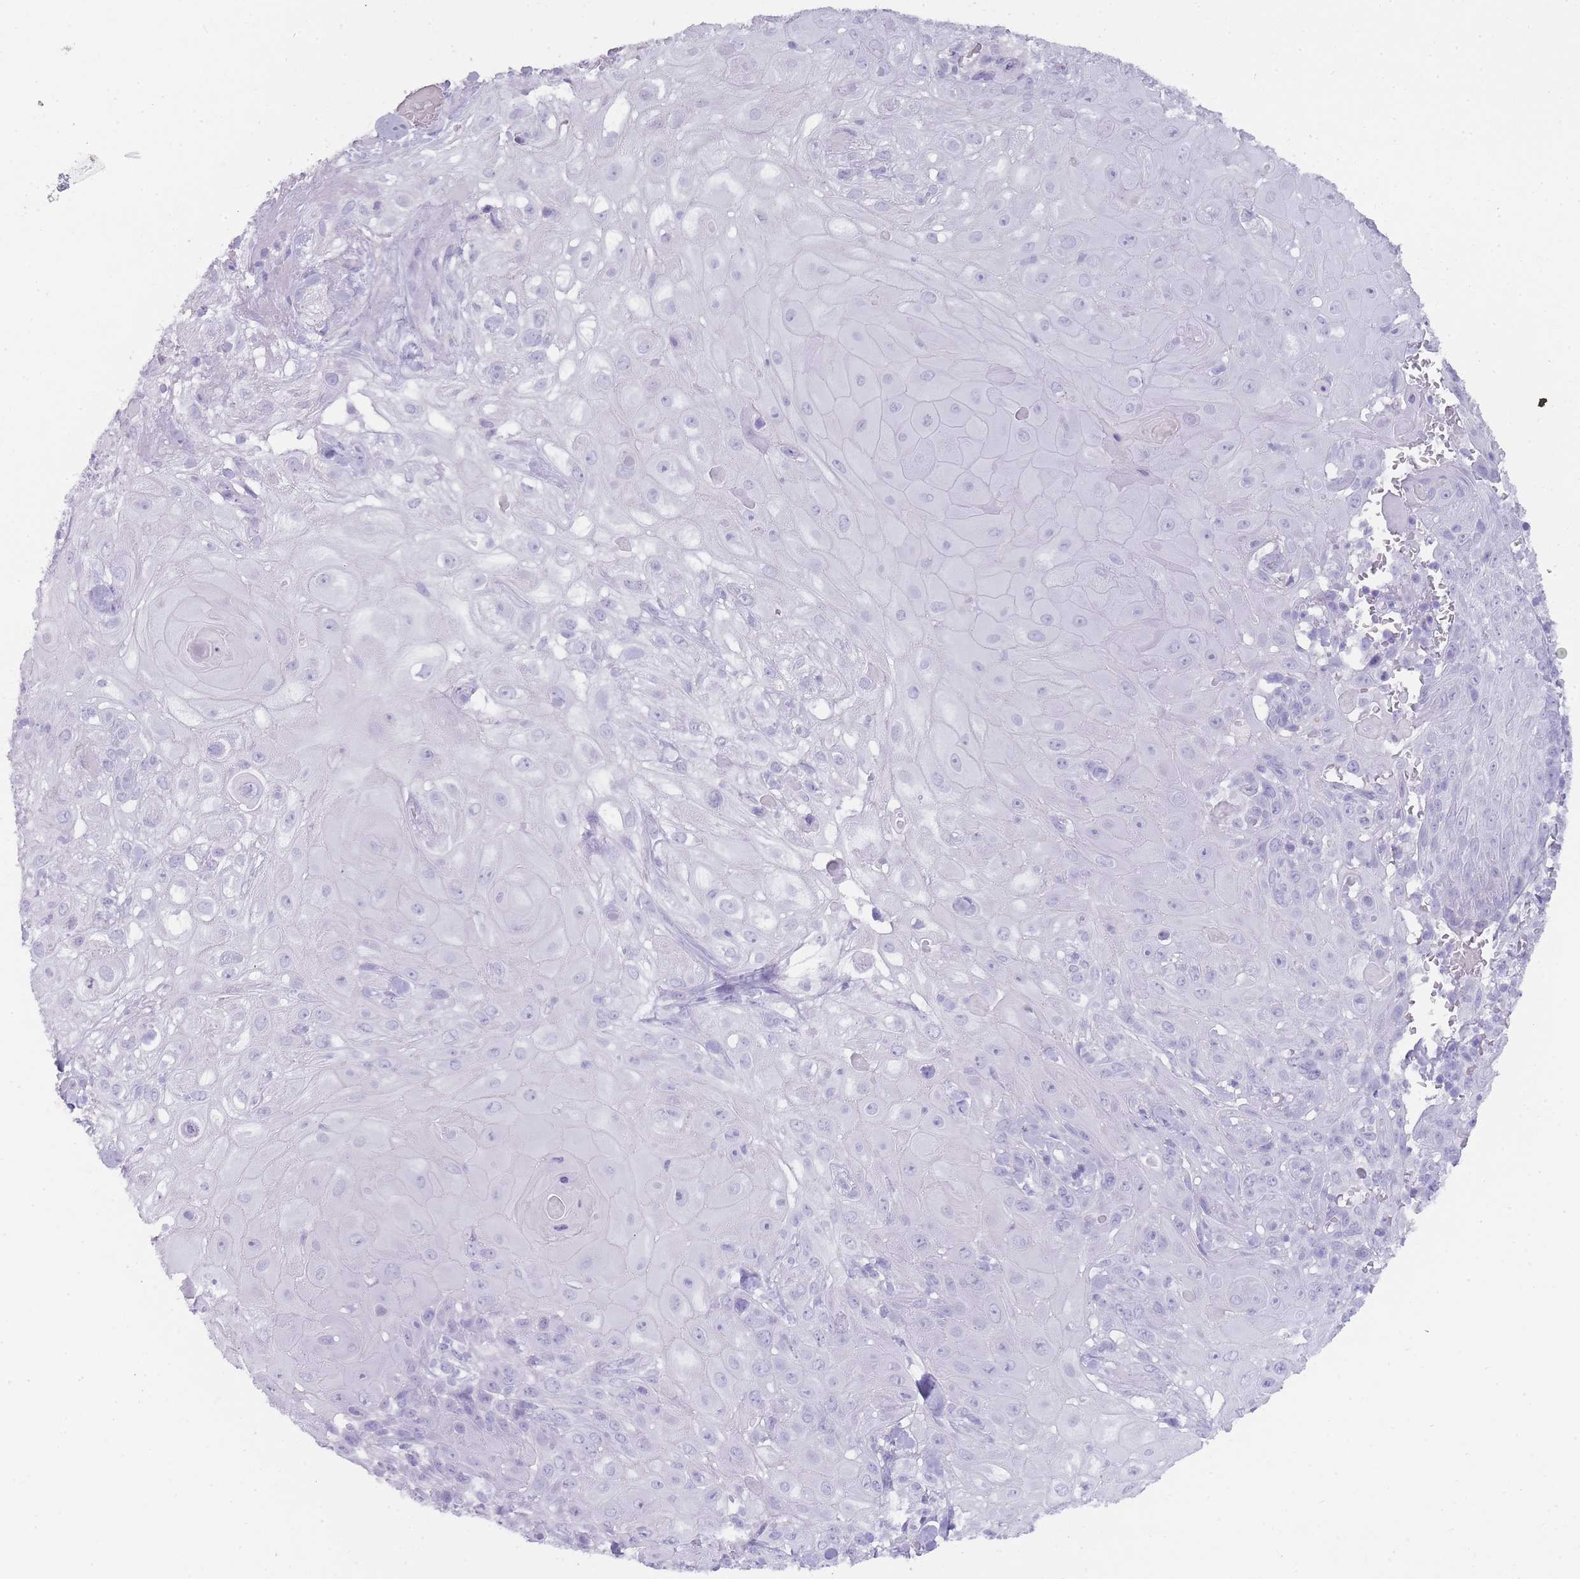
{"staining": {"intensity": "negative", "quantity": "none", "location": "none"}, "tissue": "skin cancer", "cell_type": "Tumor cells", "image_type": "cancer", "snomed": [{"axis": "morphology", "description": "Normal tissue, NOS"}, {"axis": "morphology", "description": "Squamous cell carcinoma, NOS"}, {"axis": "topography", "description": "Skin"}, {"axis": "topography", "description": "Cartilage tissue"}], "caption": "A histopathology image of skin cancer (squamous cell carcinoma) stained for a protein shows no brown staining in tumor cells. (DAB (3,3'-diaminobenzidine) immunohistochemistry with hematoxylin counter stain).", "gene": "TCP11", "patient": {"sex": "female", "age": 79}}